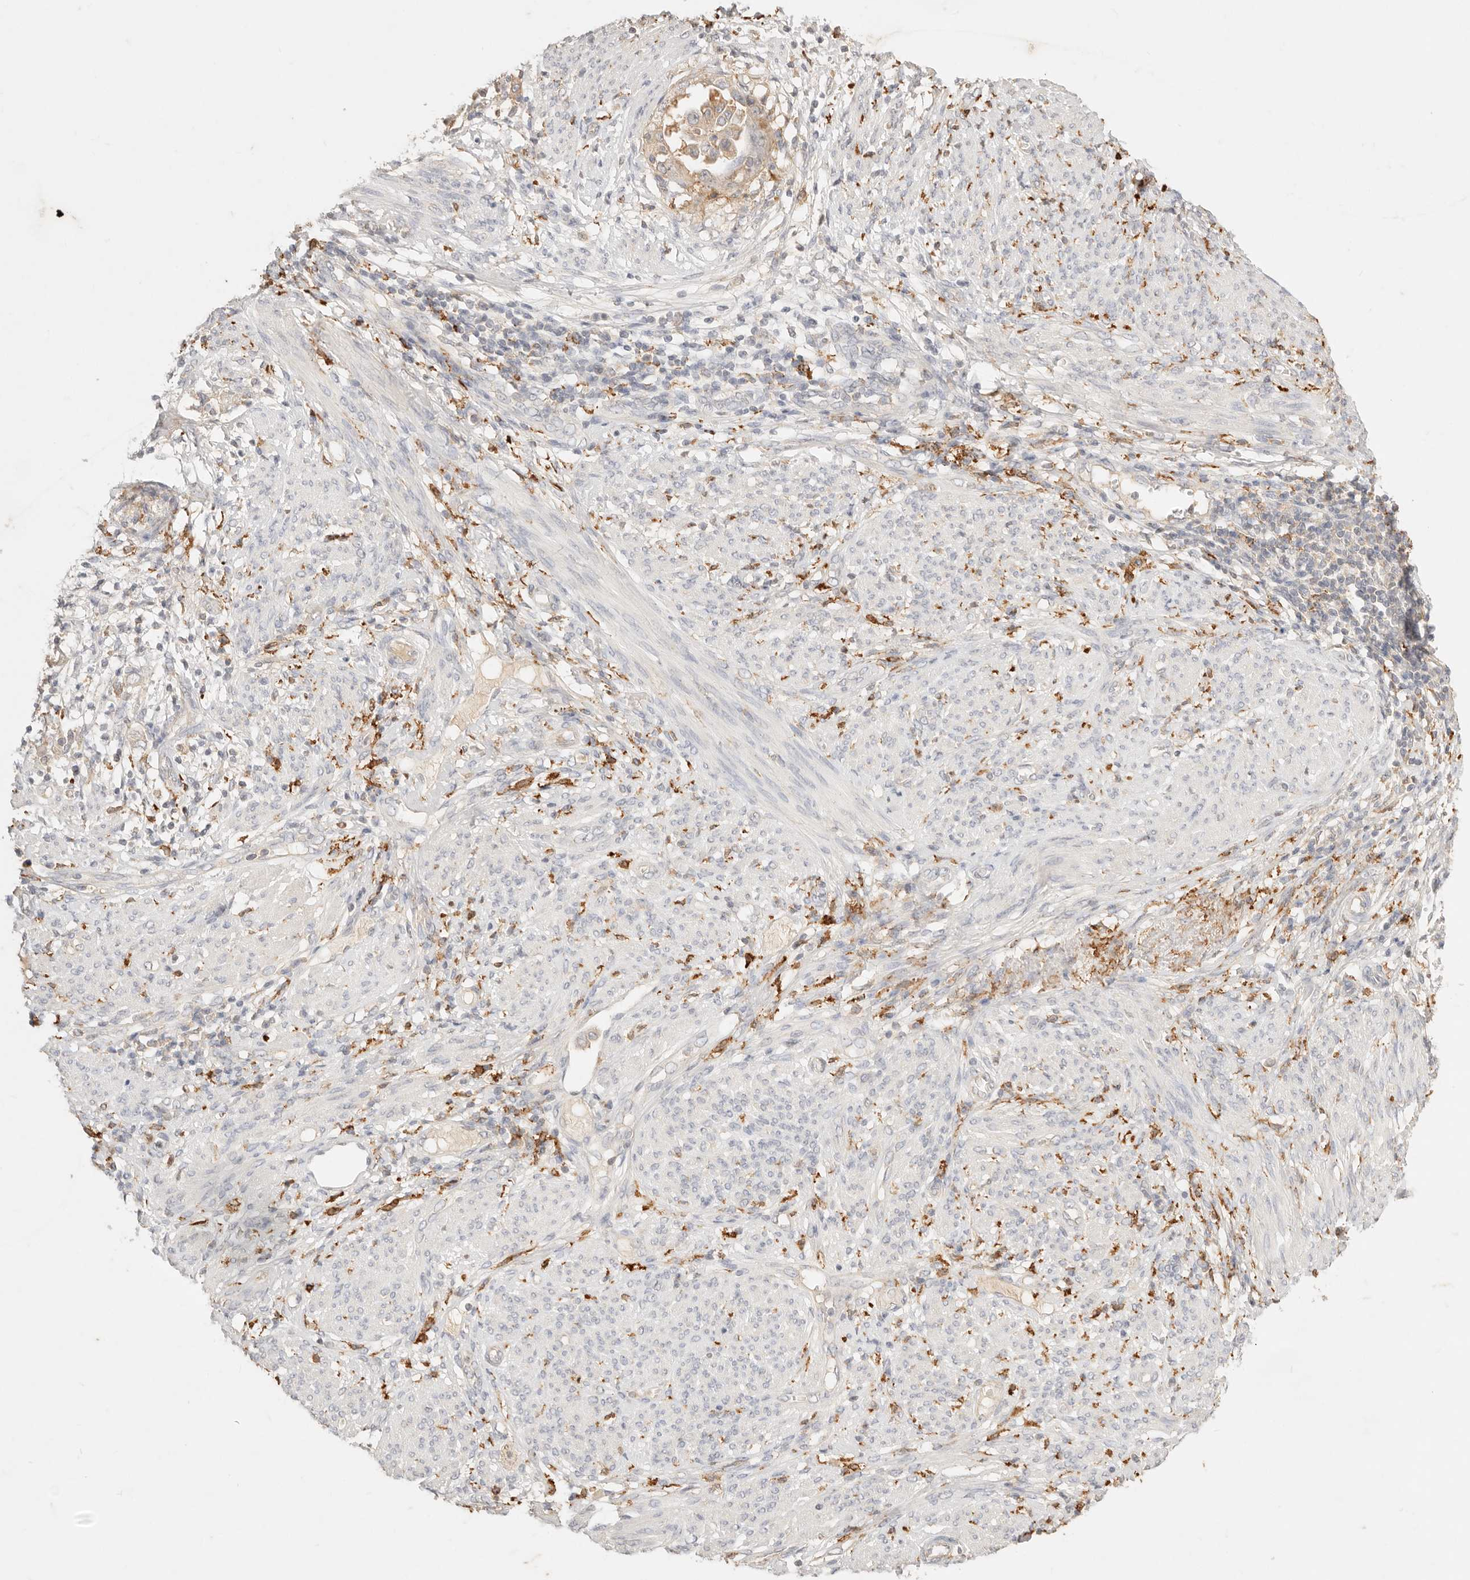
{"staining": {"intensity": "weak", "quantity": "<25%", "location": "cytoplasmic/membranous"}, "tissue": "endometrial cancer", "cell_type": "Tumor cells", "image_type": "cancer", "snomed": [{"axis": "morphology", "description": "Adenocarcinoma, NOS"}, {"axis": "topography", "description": "Endometrium"}], "caption": "IHC image of human adenocarcinoma (endometrial) stained for a protein (brown), which displays no expression in tumor cells.", "gene": "HK2", "patient": {"sex": "female", "age": 85}}